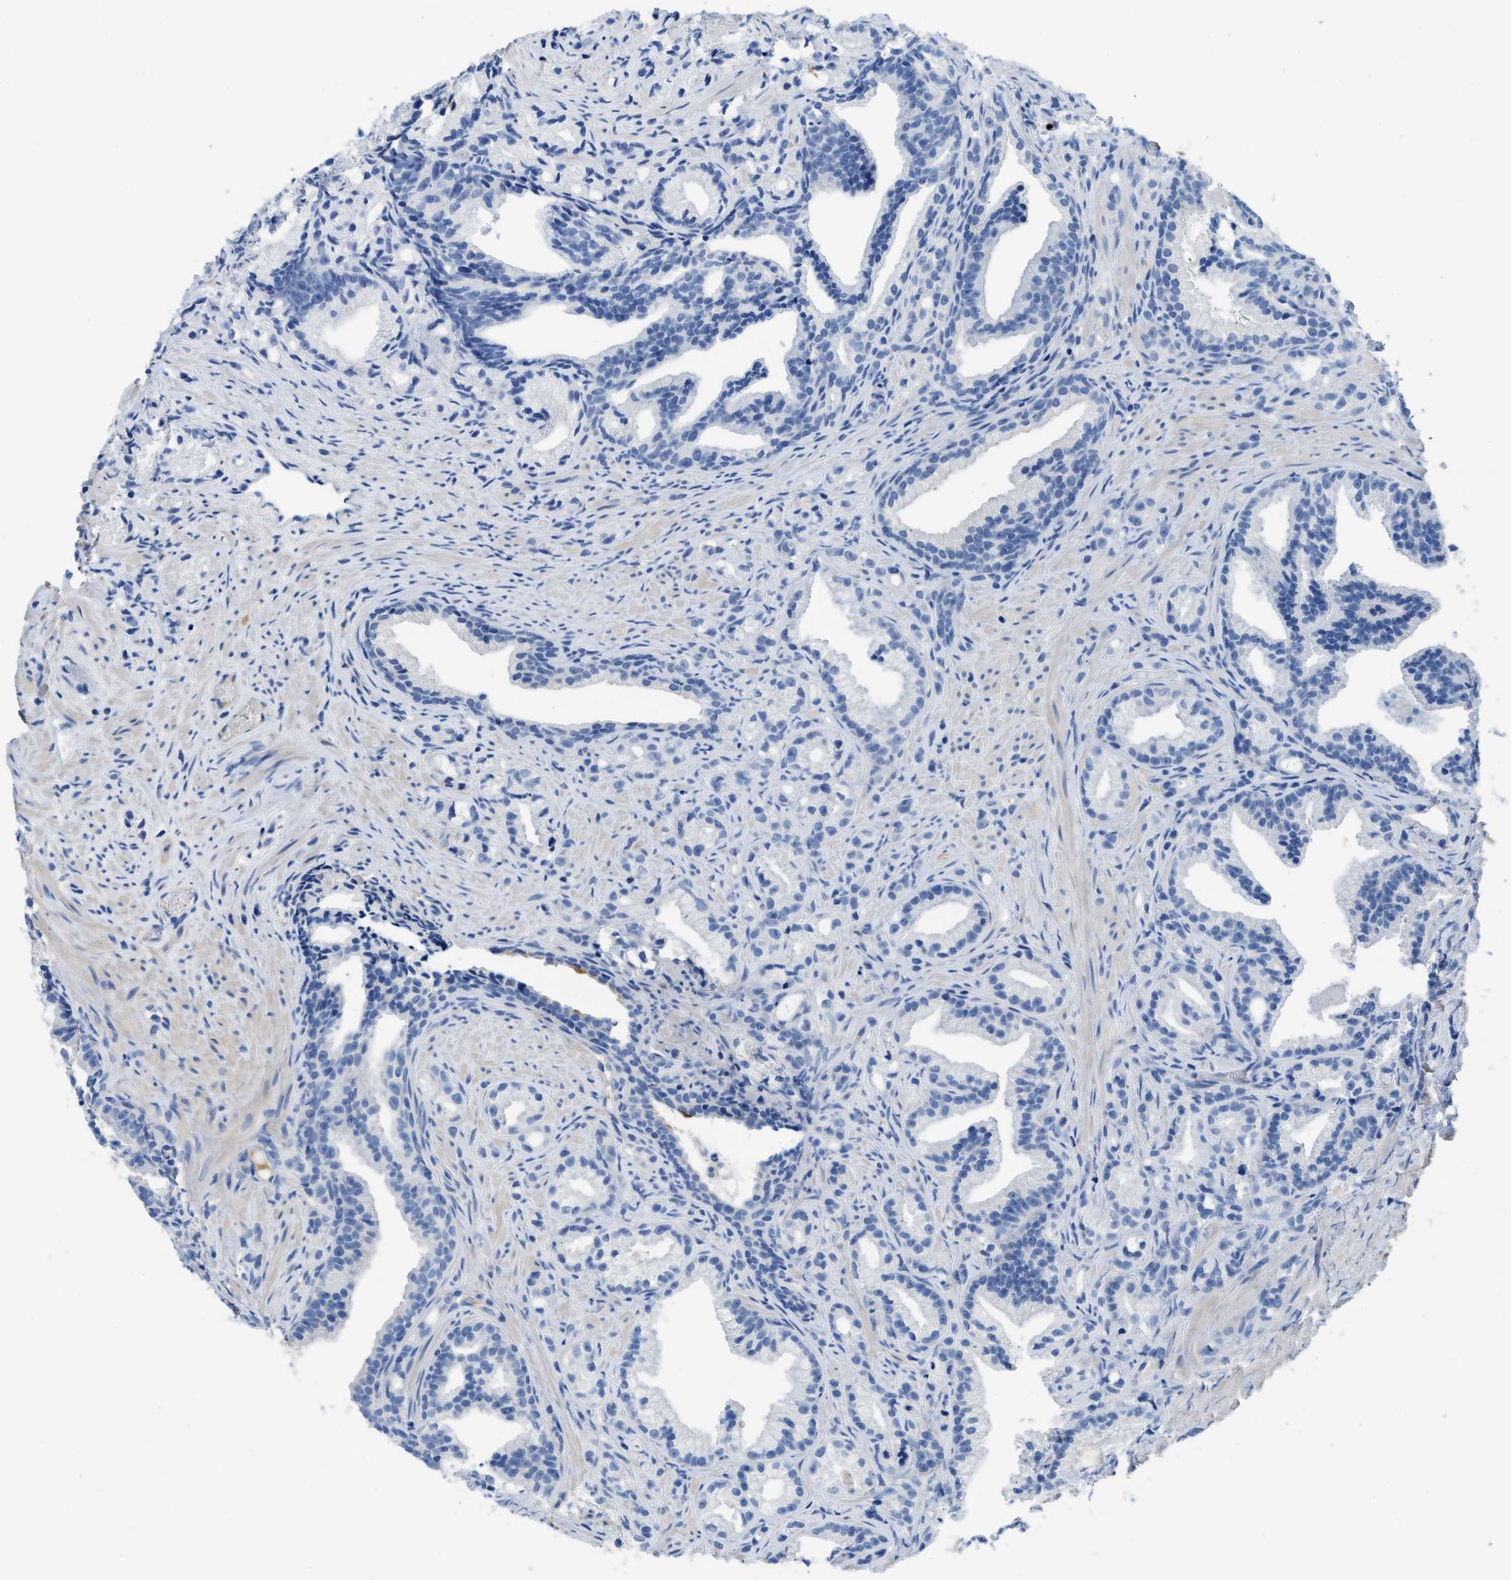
{"staining": {"intensity": "negative", "quantity": "none", "location": "none"}, "tissue": "prostate cancer", "cell_type": "Tumor cells", "image_type": "cancer", "snomed": [{"axis": "morphology", "description": "Adenocarcinoma, Low grade"}, {"axis": "topography", "description": "Prostate"}], "caption": "High power microscopy image of an immunohistochemistry photomicrograph of adenocarcinoma (low-grade) (prostate), revealing no significant positivity in tumor cells.", "gene": "C1S", "patient": {"sex": "male", "age": 89}}